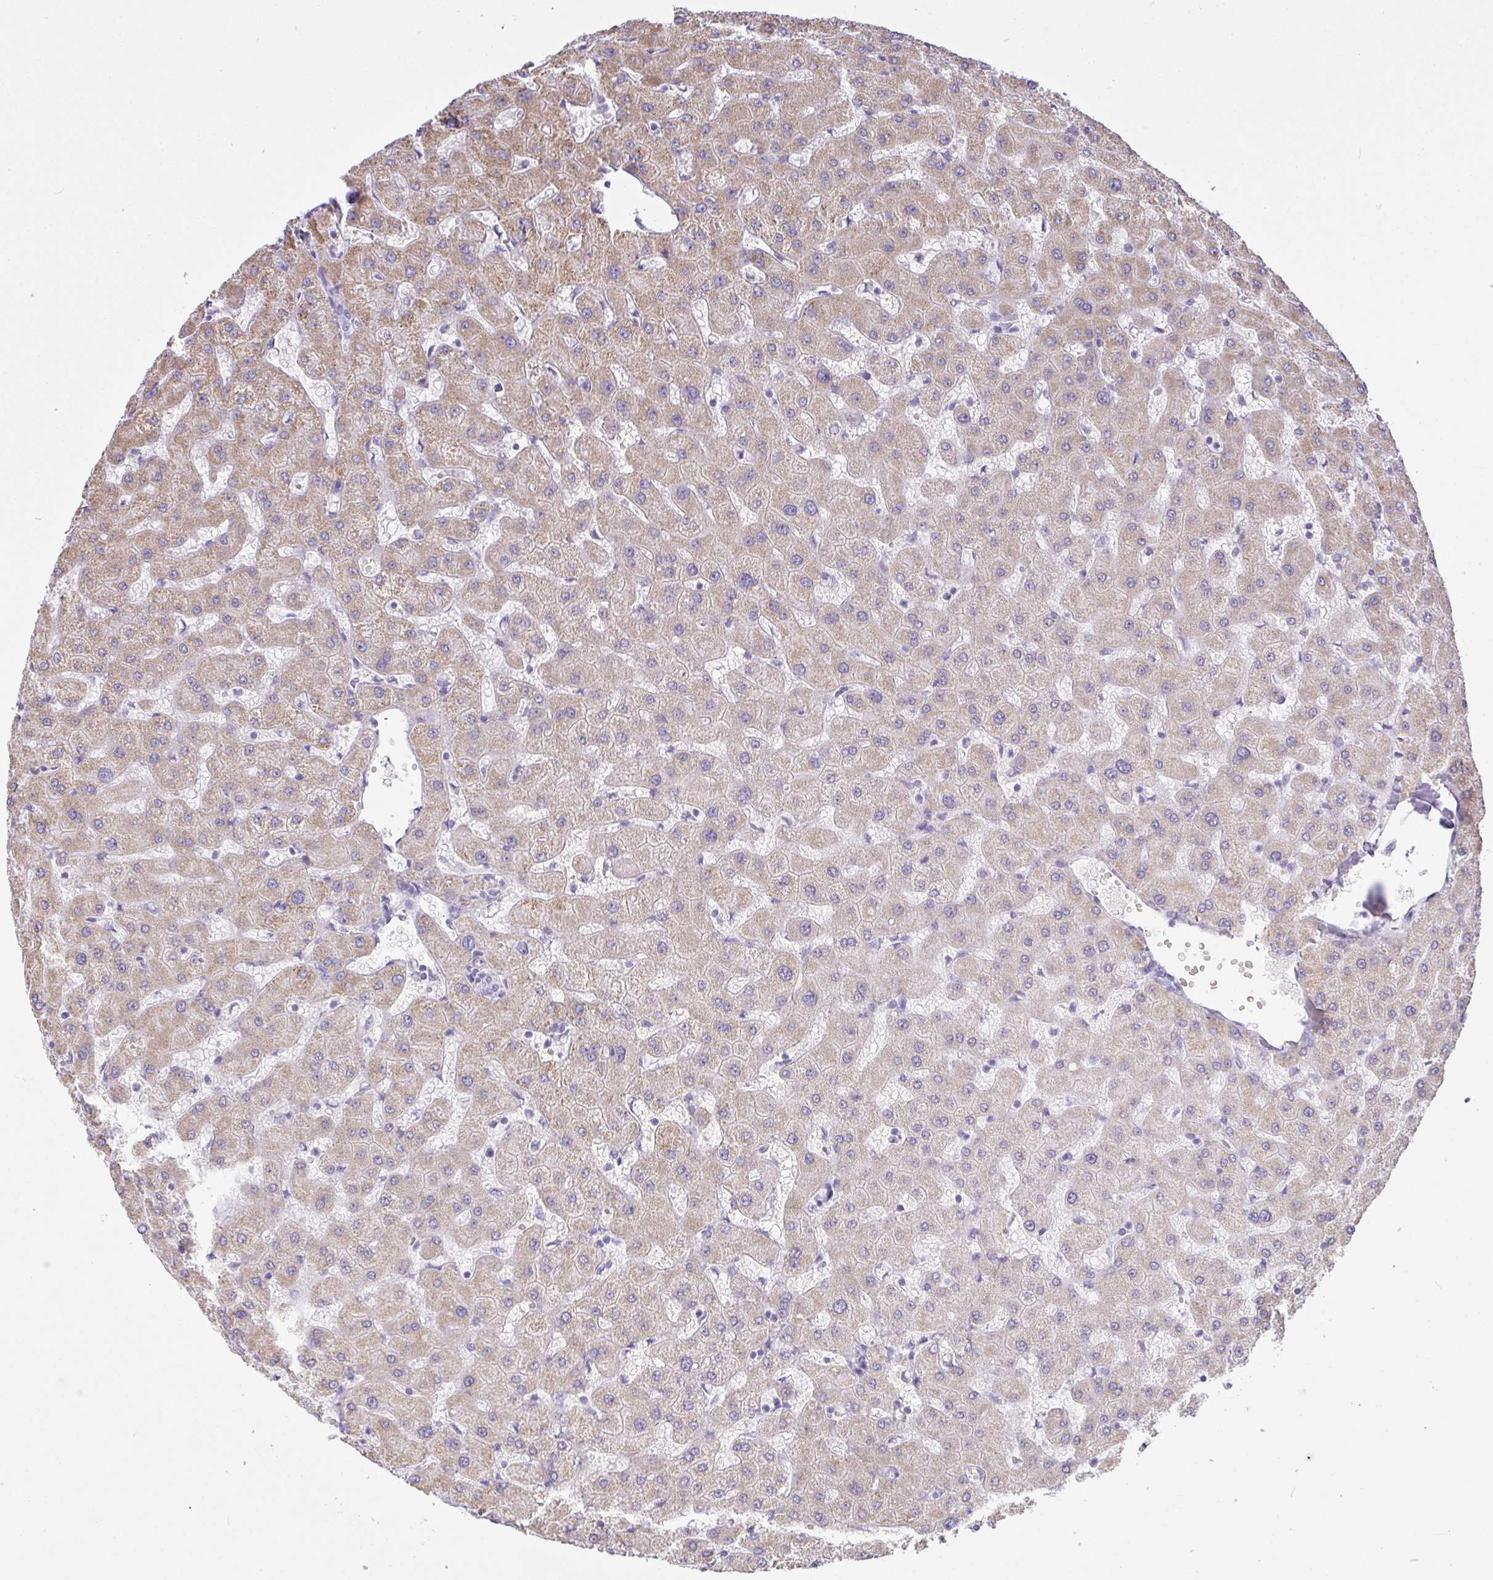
{"staining": {"intensity": "negative", "quantity": "none", "location": "none"}, "tissue": "liver", "cell_type": "Cholangiocytes", "image_type": "normal", "snomed": [{"axis": "morphology", "description": "Normal tissue, NOS"}, {"axis": "topography", "description": "Liver"}], "caption": "Immunohistochemistry histopathology image of benign liver stained for a protein (brown), which reveals no expression in cholangiocytes. The staining was performed using DAB (3,3'-diaminobenzidine) to visualize the protein expression in brown, while the nuclei were stained in blue with hematoxylin (Magnification: 20x).", "gene": "GSDMB", "patient": {"sex": "female", "age": 63}}